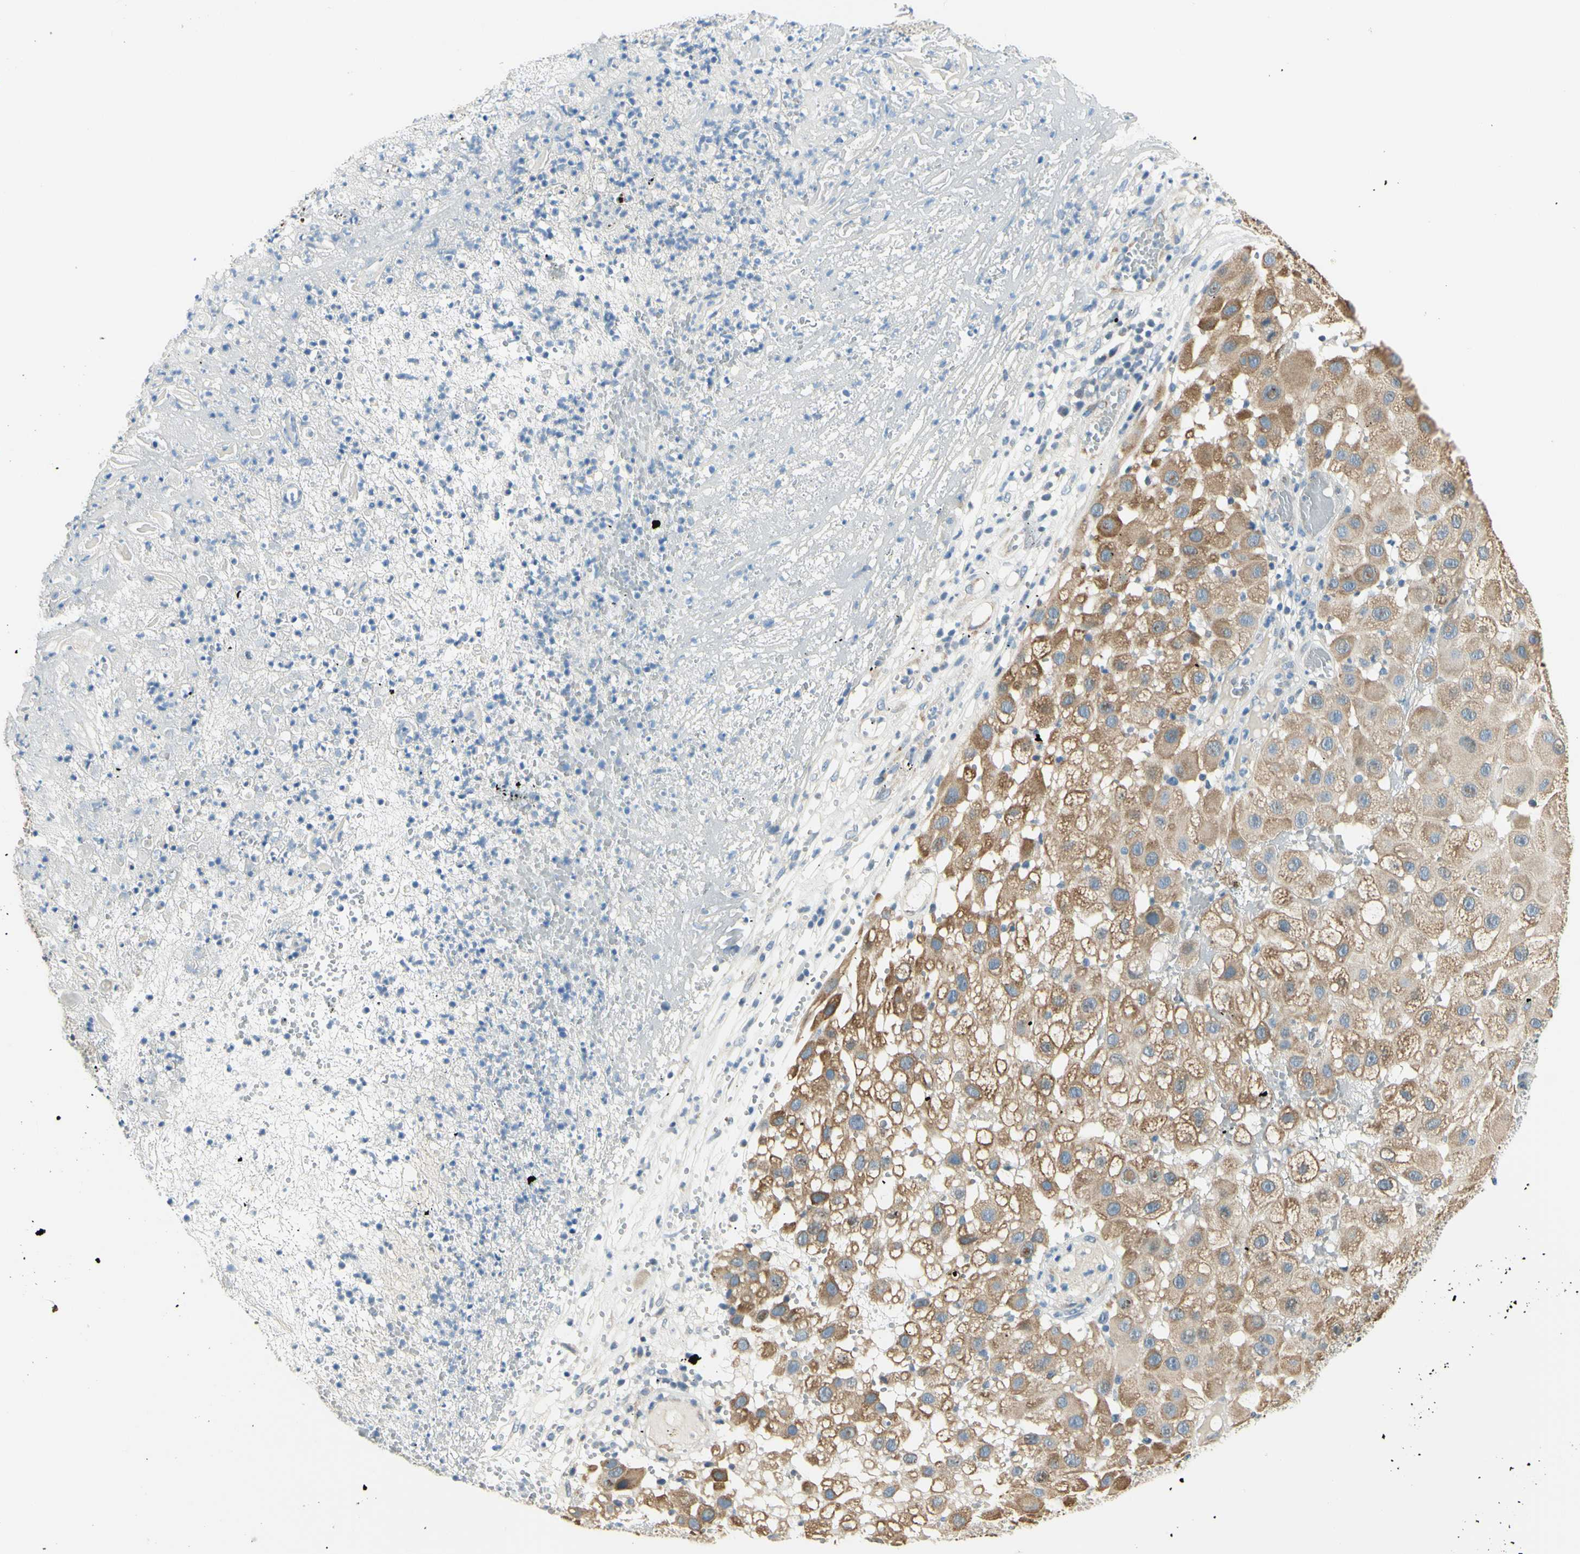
{"staining": {"intensity": "moderate", "quantity": "25%-75%", "location": "cytoplasmic/membranous"}, "tissue": "melanoma", "cell_type": "Tumor cells", "image_type": "cancer", "snomed": [{"axis": "morphology", "description": "Malignant melanoma, NOS"}, {"axis": "topography", "description": "Skin"}], "caption": "Approximately 25%-75% of tumor cells in human malignant melanoma display moderate cytoplasmic/membranous protein positivity as visualized by brown immunohistochemical staining.", "gene": "IGDCC4", "patient": {"sex": "female", "age": 81}}